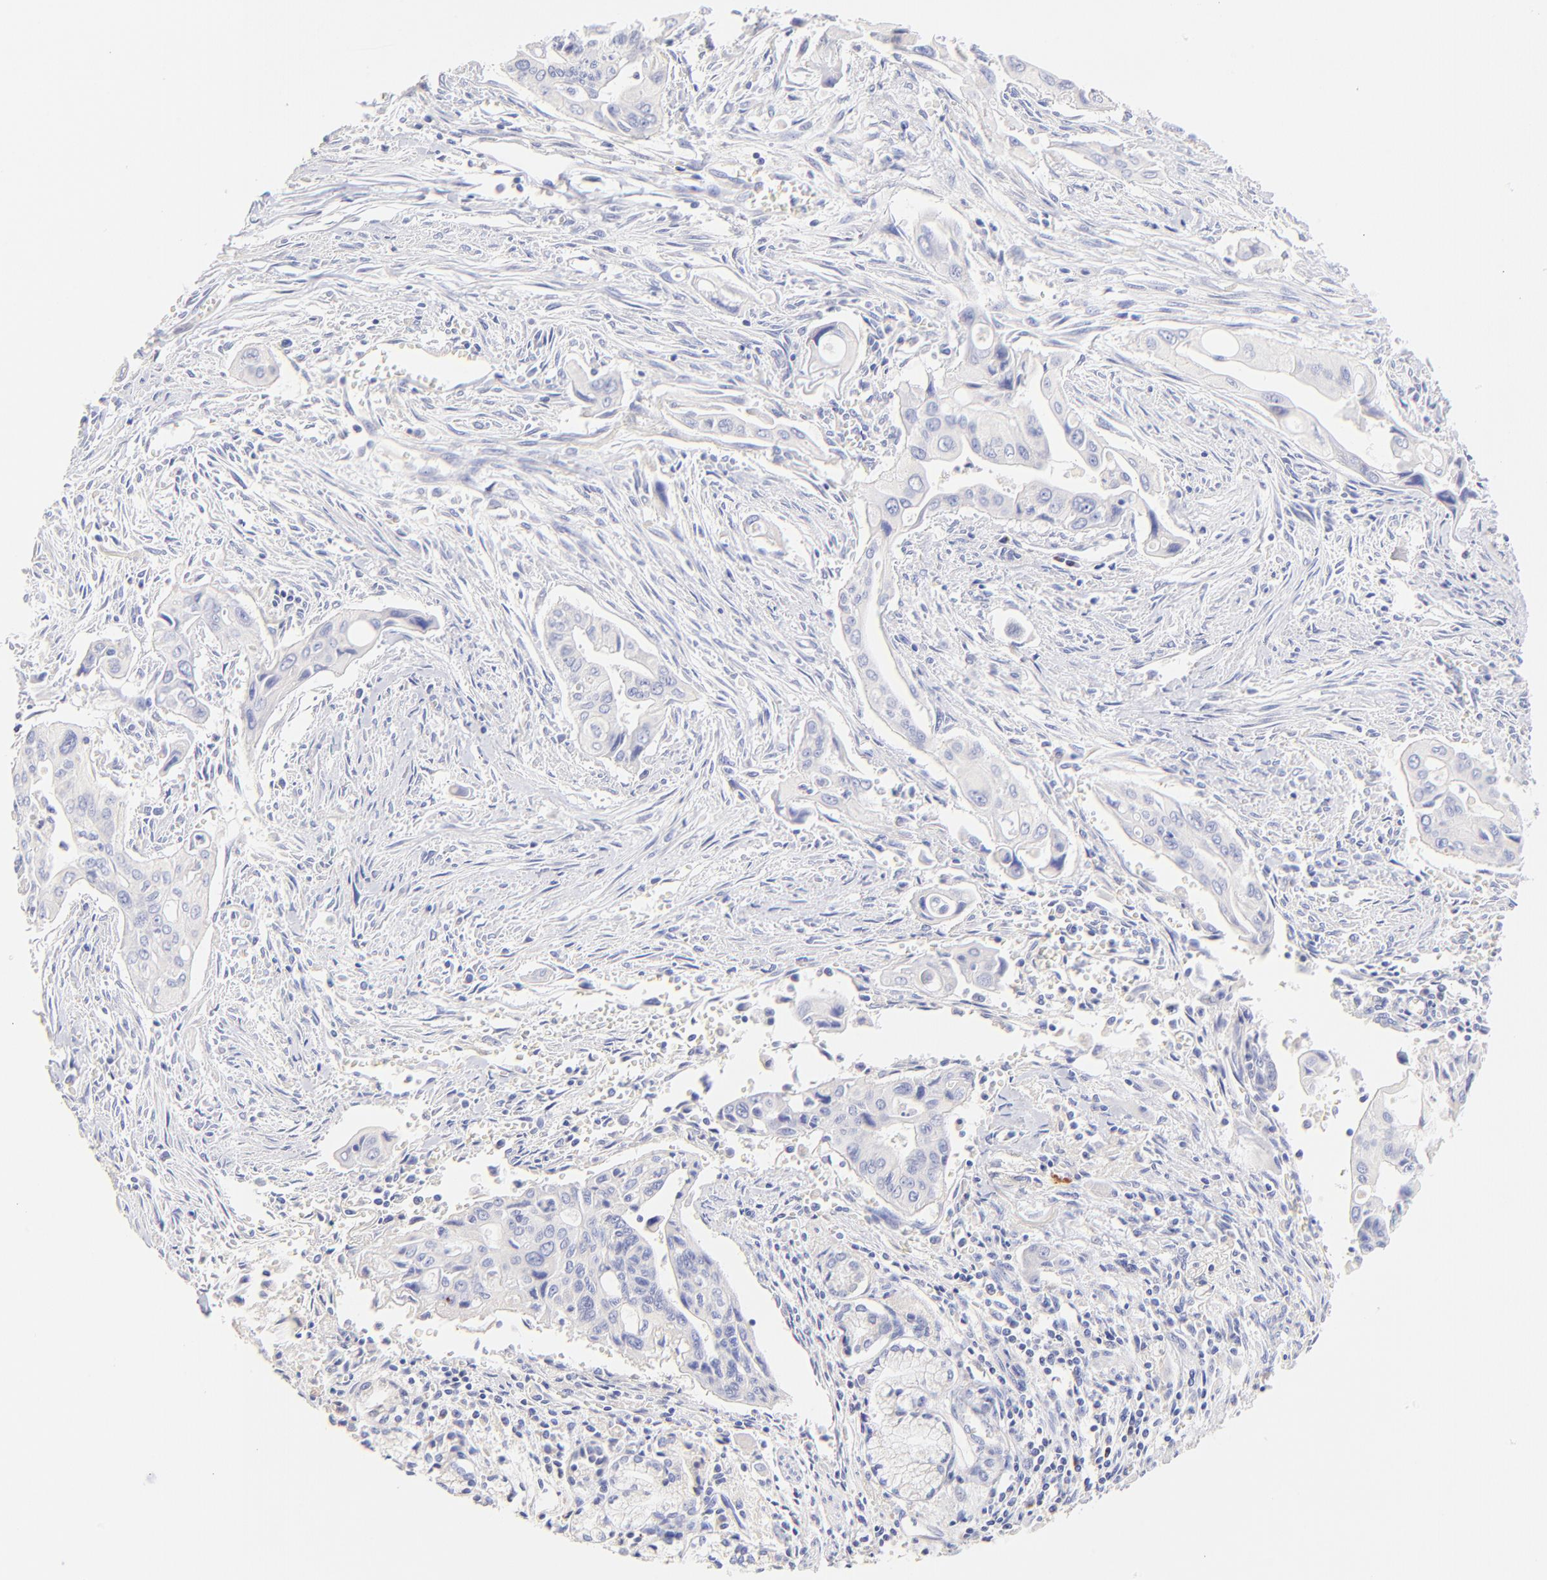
{"staining": {"intensity": "negative", "quantity": "none", "location": "none"}, "tissue": "pancreatic cancer", "cell_type": "Tumor cells", "image_type": "cancer", "snomed": [{"axis": "morphology", "description": "Adenocarcinoma, NOS"}, {"axis": "topography", "description": "Pancreas"}], "caption": "DAB (3,3'-diaminobenzidine) immunohistochemical staining of human adenocarcinoma (pancreatic) displays no significant staining in tumor cells.", "gene": "ASB9", "patient": {"sex": "male", "age": 77}}